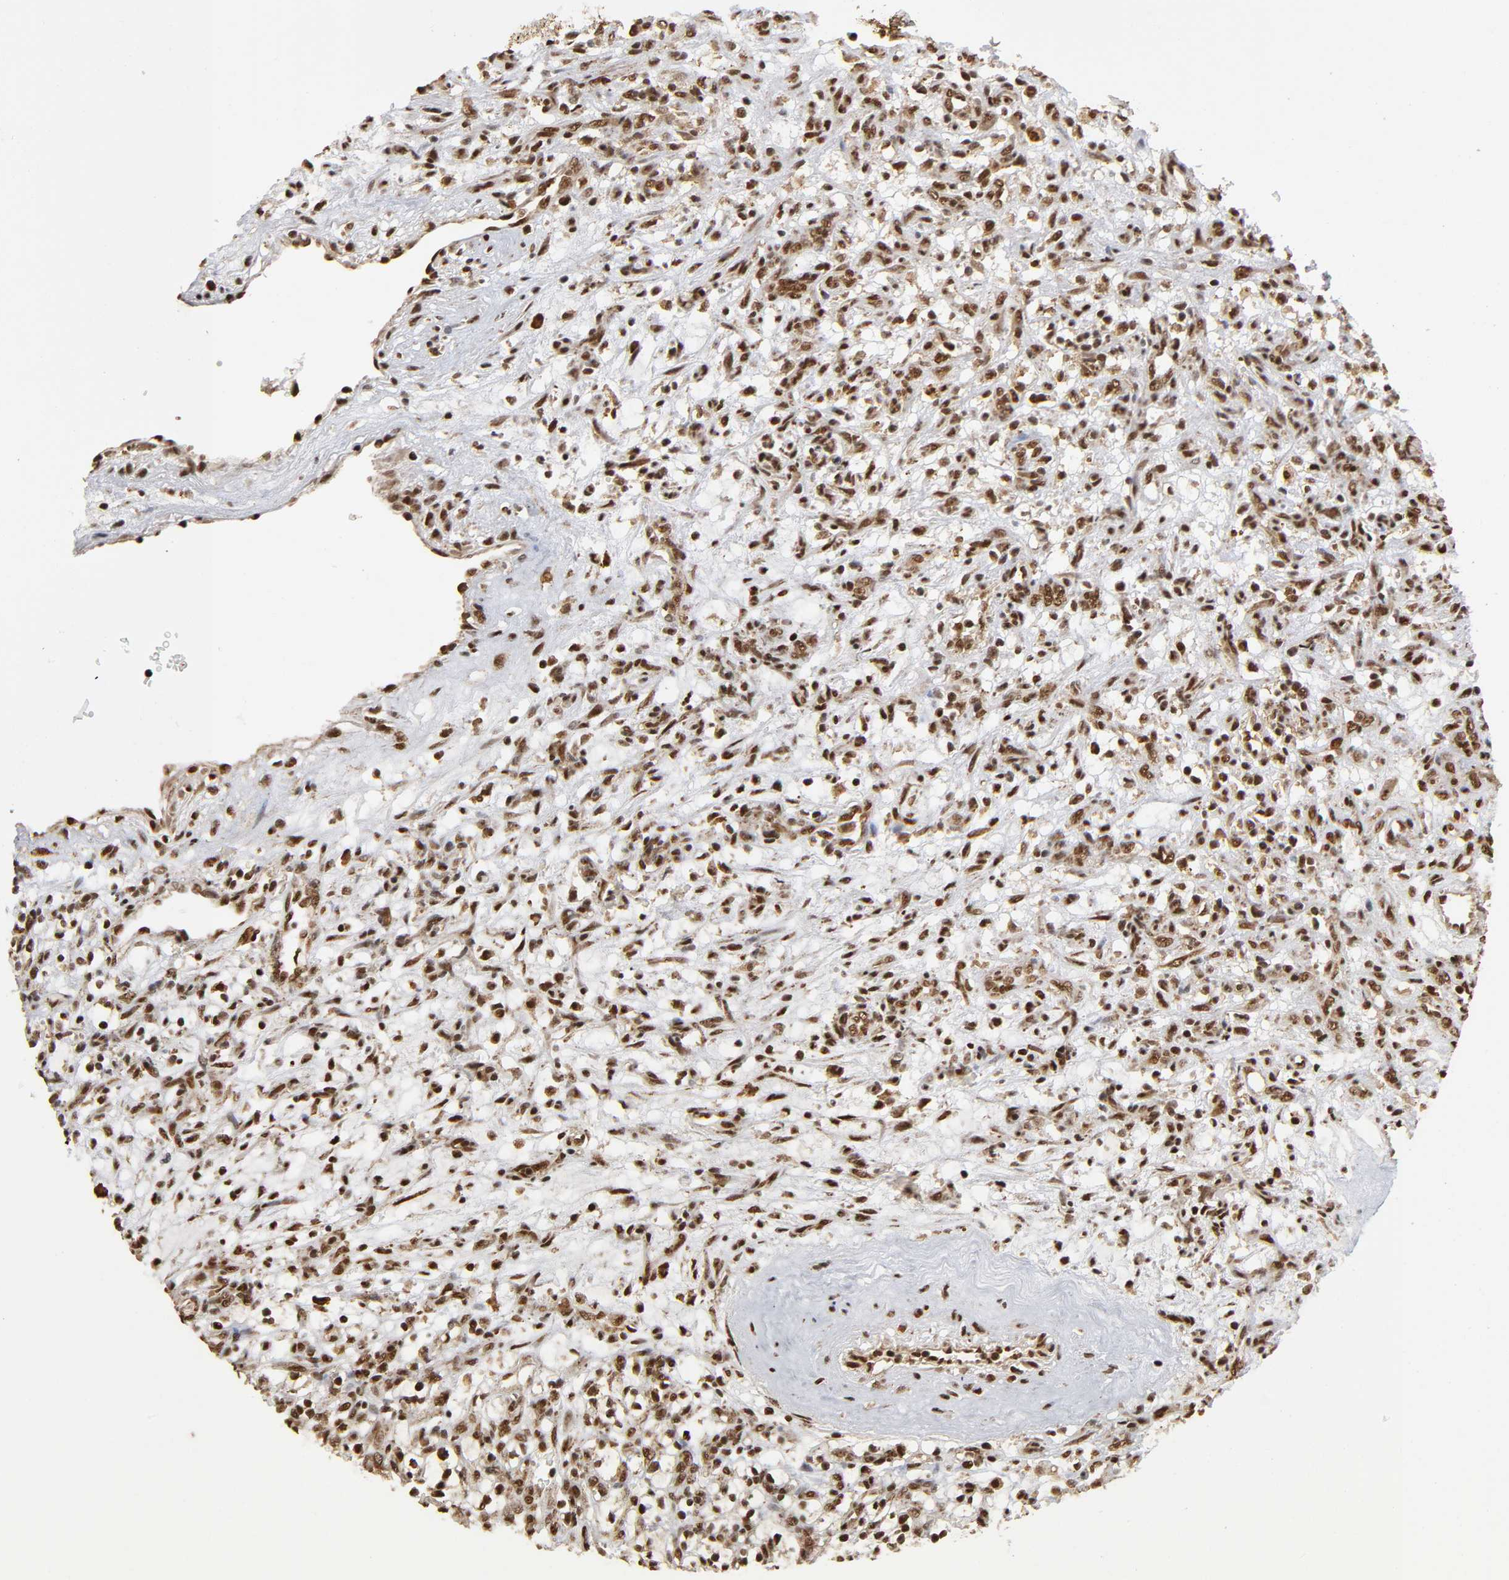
{"staining": {"intensity": "strong", "quantity": ">75%", "location": "cytoplasmic/membranous,nuclear"}, "tissue": "renal cancer", "cell_type": "Tumor cells", "image_type": "cancer", "snomed": [{"axis": "morphology", "description": "Adenocarcinoma, NOS"}, {"axis": "topography", "description": "Kidney"}], "caption": "Human renal cancer stained with a brown dye shows strong cytoplasmic/membranous and nuclear positive expression in approximately >75% of tumor cells.", "gene": "RNF122", "patient": {"sex": "female", "age": 57}}